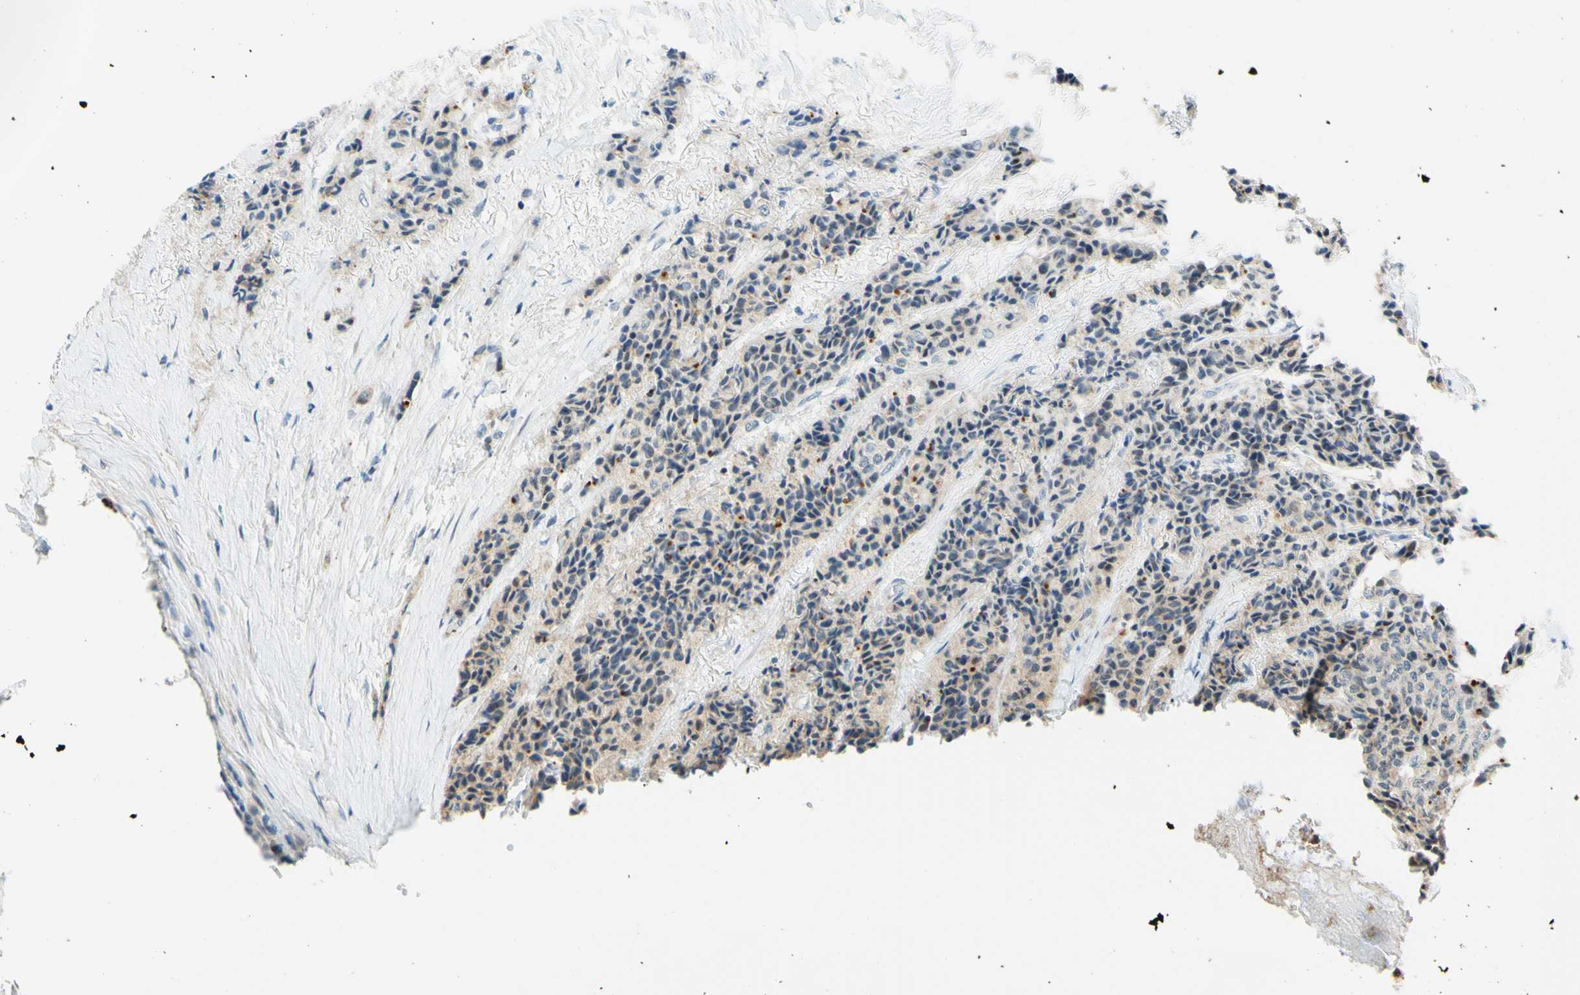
{"staining": {"intensity": "negative", "quantity": "none", "location": "none"}, "tissue": "carcinoid", "cell_type": "Tumor cells", "image_type": "cancer", "snomed": [{"axis": "morphology", "description": "Carcinoid, malignant, NOS"}, {"axis": "topography", "description": "Colon"}], "caption": "This histopathology image is of carcinoid stained with immunohistochemistry to label a protein in brown with the nuclei are counter-stained blue. There is no positivity in tumor cells.", "gene": "TREM2", "patient": {"sex": "female", "age": 61}}